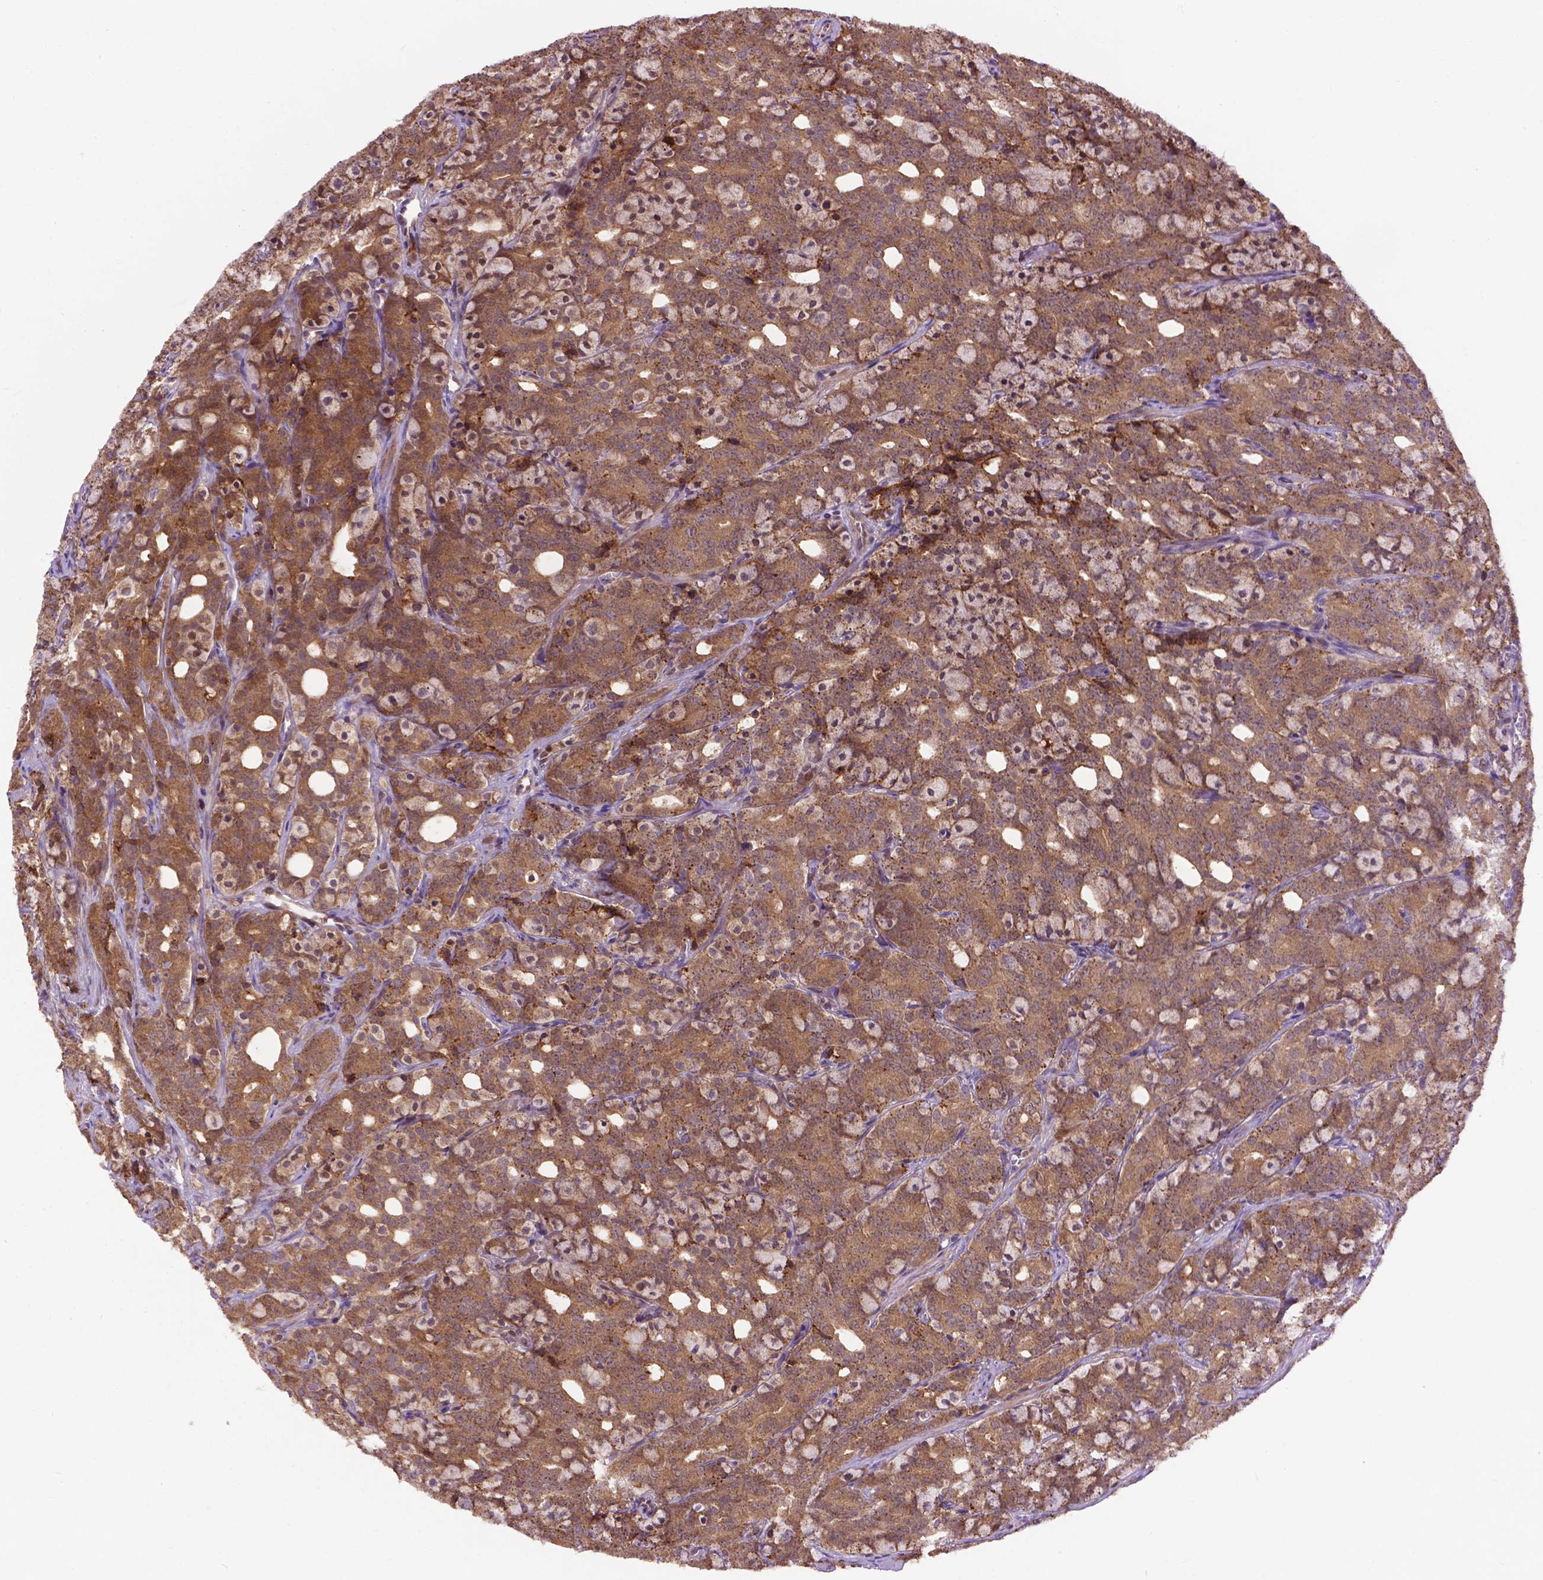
{"staining": {"intensity": "moderate", "quantity": ">75%", "location": "cytoplasmic/membranous"}, "tissue": "prostate cancer", "cell_type": "Tumor cells", "image_type": "cancer", "snomed": [{"axis": "morphology", "description": "Adenocarcinoma, High grade"}, {"axis": "topography", "description": "Prostate"}], "caption": "A medium amount of moderate cytoplasmic/membranous staining is identified in about >75% of tumor cells in prostate cancer (high-grade adenocarcinoma) tissue. (Stains: DAB in brown, nuclei in blue, Microscopy: brightfield microscopy at high magnification).", "gene": "CHMP4A", "patient": {"sex": "male", "age": 84}}